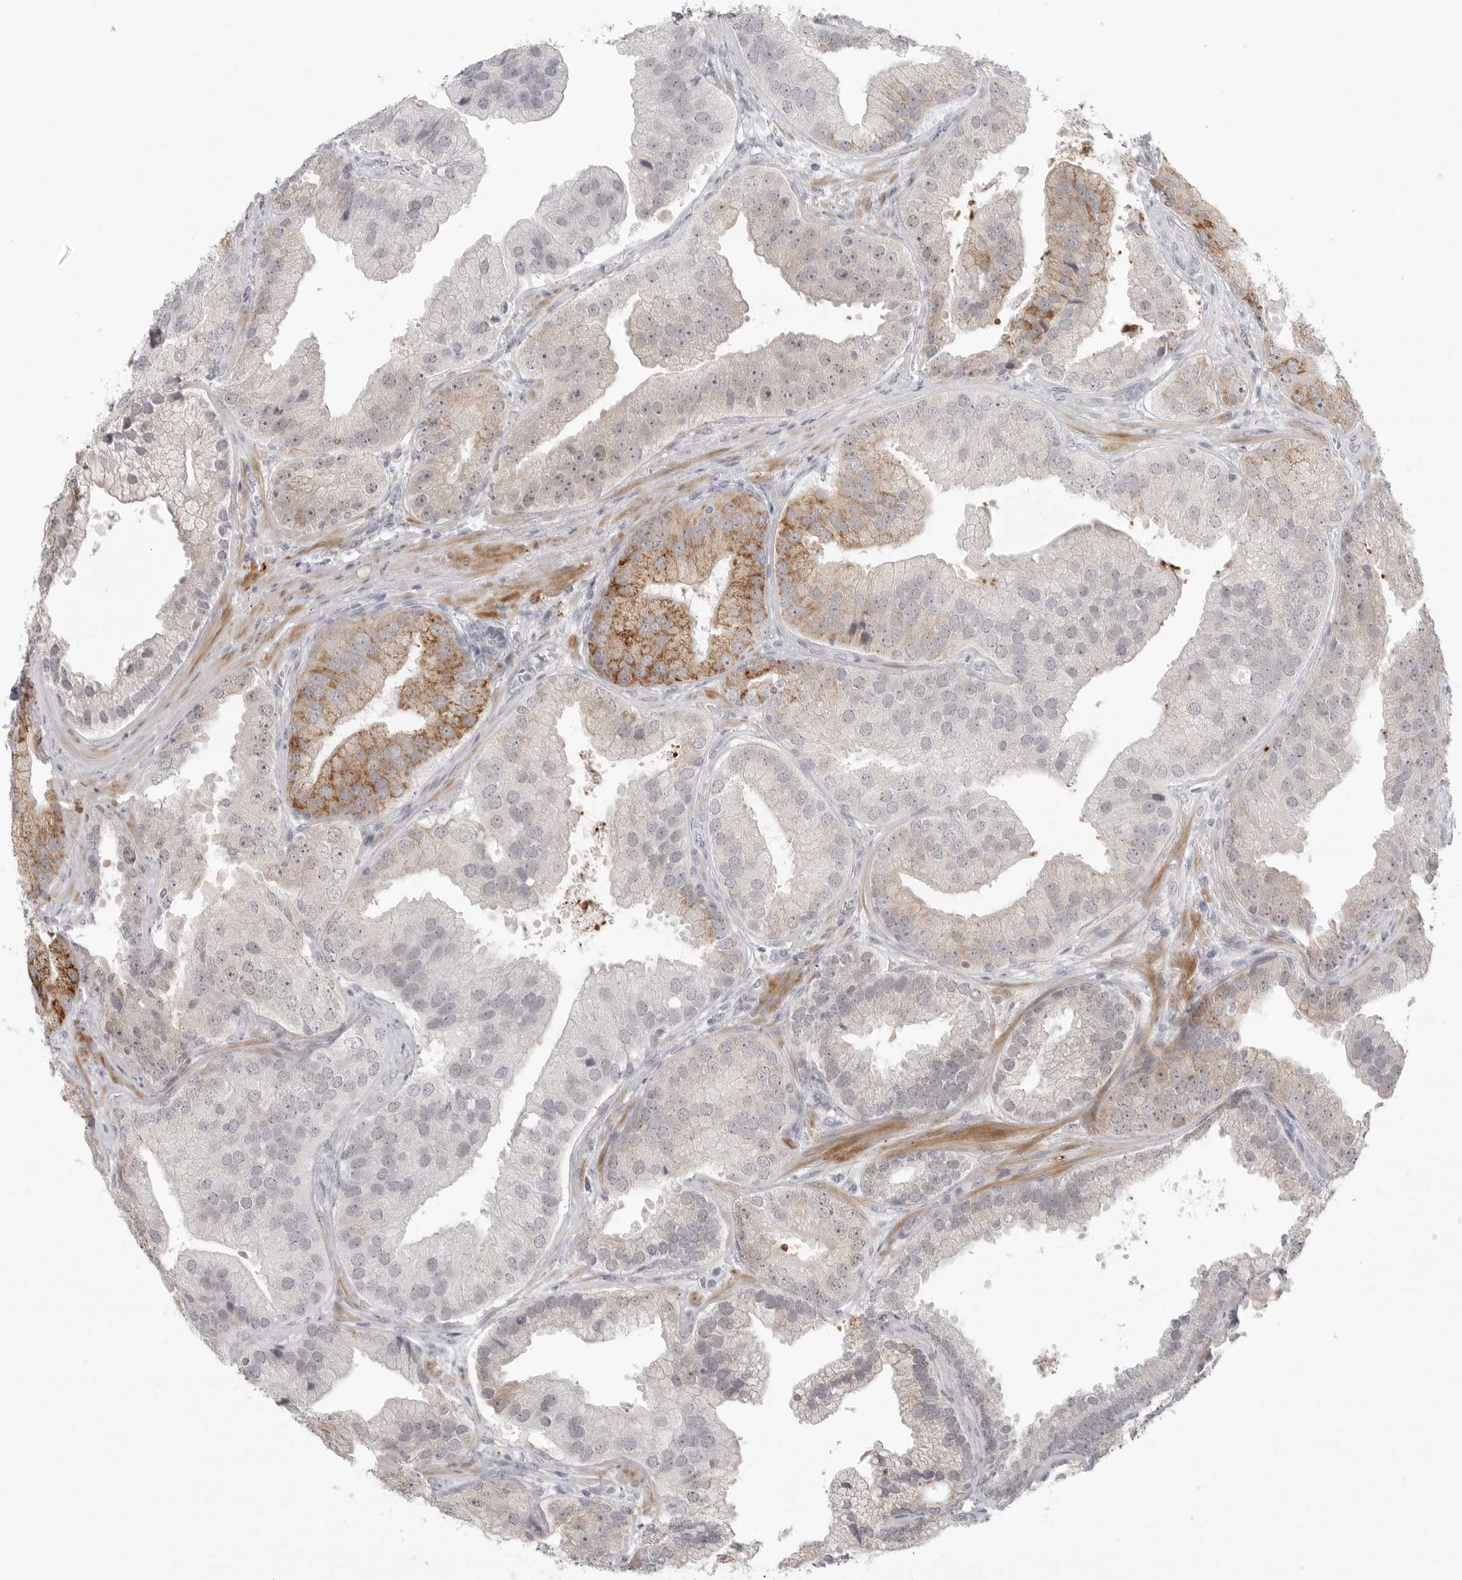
{"staining": {"intensity": "moderate", "quantity": "<25%", "location": "cytoplasmic/membranous"}, "tissue": "prostate cancer", "cell_type": "Tumor cells", "image_type": "cancer", "snomed": [{"axis": "morphology", "description": "Adenocarcinoma, High grade"}, {"axis": "topography", "description": "Prostate"}], "caption": "Protein analysis of prostate cancer tissue shows moderate cytoplasmic/membranous expression in approximately <25% of tumor cells. The staining was performed using DAB (3,3'-diaminobenzidine) to visualize the protein expression in brown, while the nuclei were stained in blue with hematoxylin (Magnification: 20x).", "gene": "TCTN3", "patient": {"sex": "male", "age": 70}}